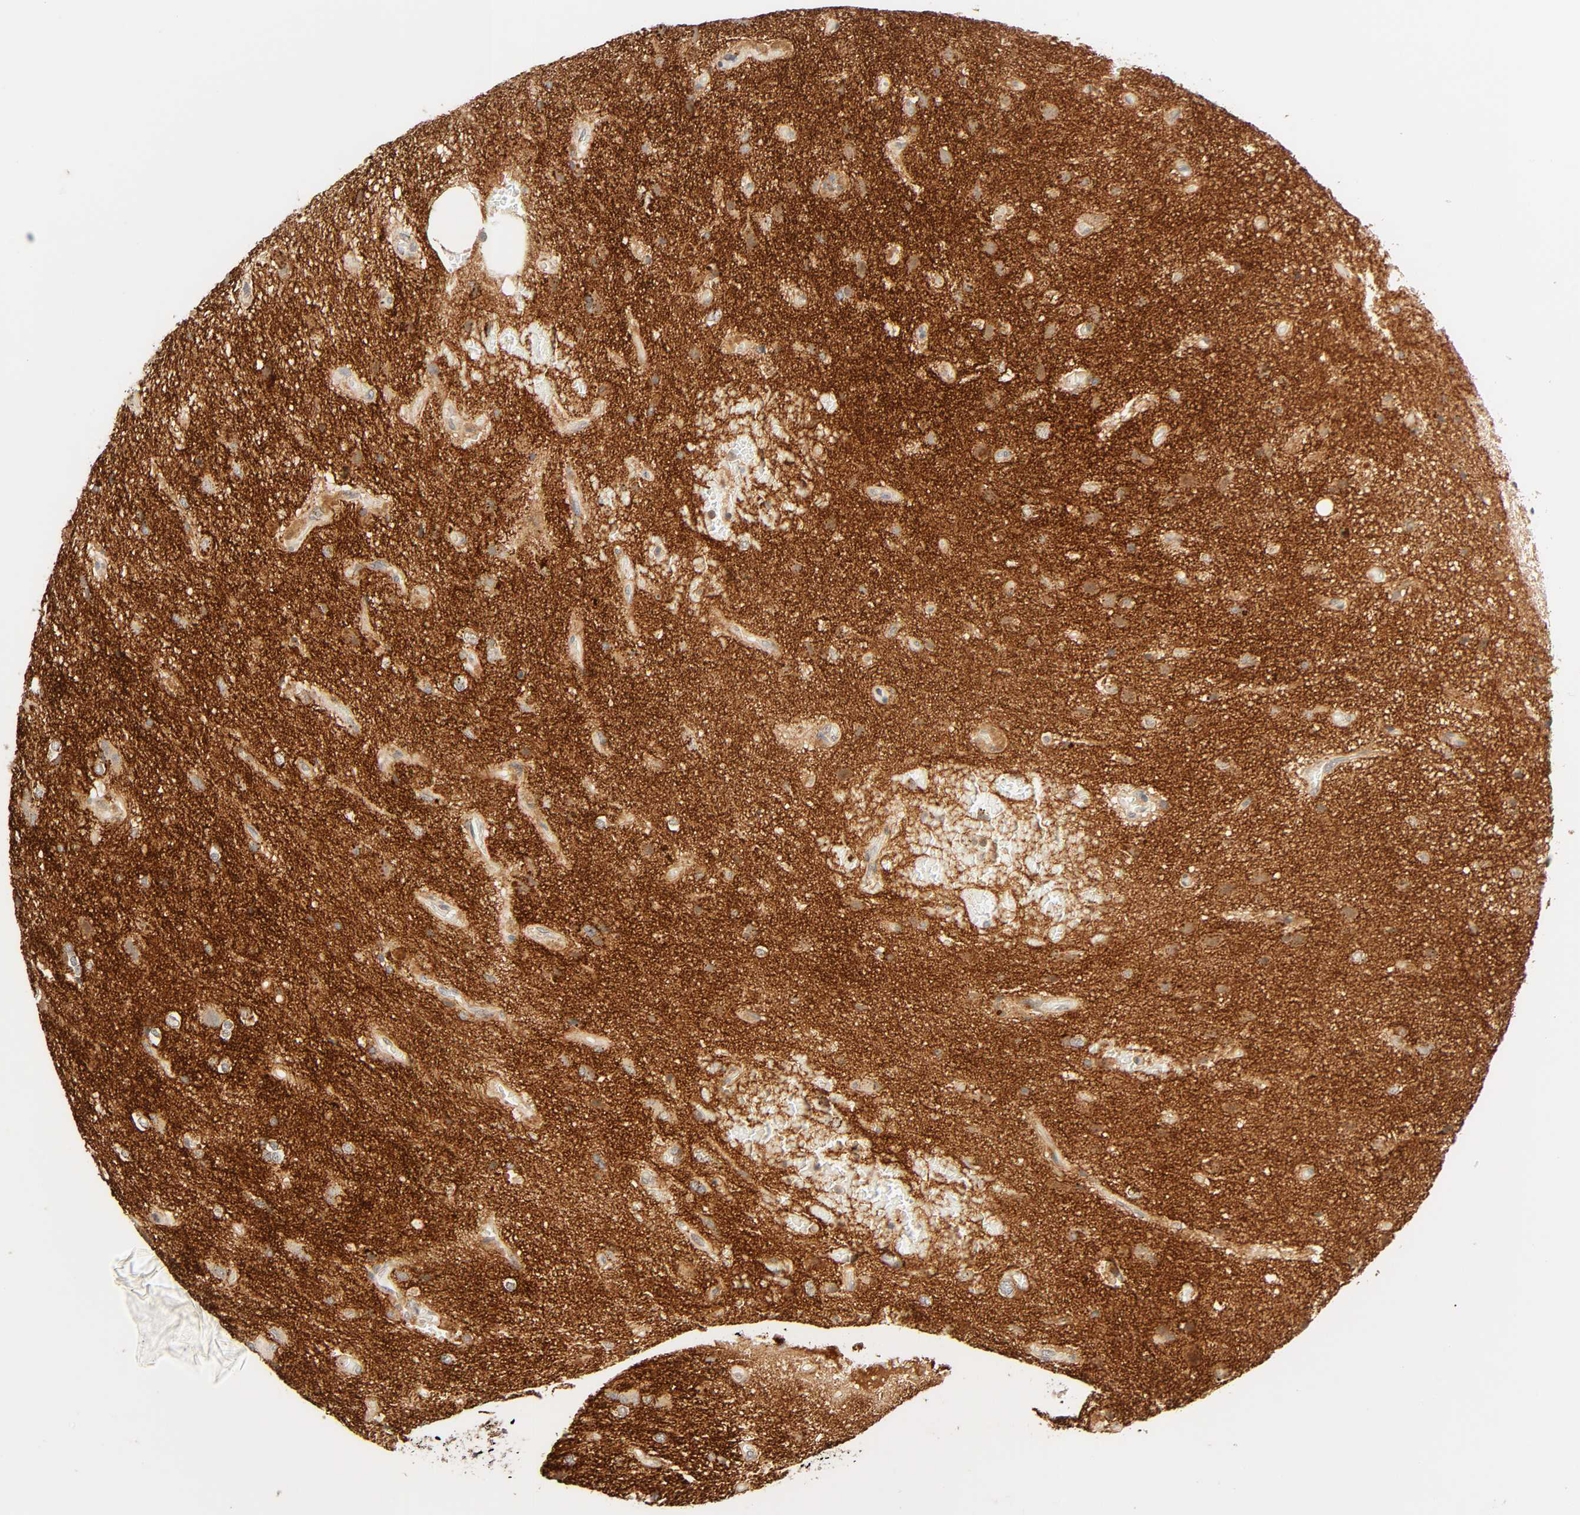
{"staining": {"intensity": "weak", "quantity": "25%-75%", "location": "cytoplasmic/membranous"}, "tissue": "glioma", "cell_type": "Tumor cells", "image_type": "cancer", "snomed": [{"axis": "morphology", "description": "Glioma, malignant, High grade"}, {"axis": "topography", "description": "Brain"}], "caption": "Human glioma stained with a protein marker demonstrates weak staining in tumor cells.", "gene": "CACNA1G", "patient": {"sex": "male", "age": 47}}